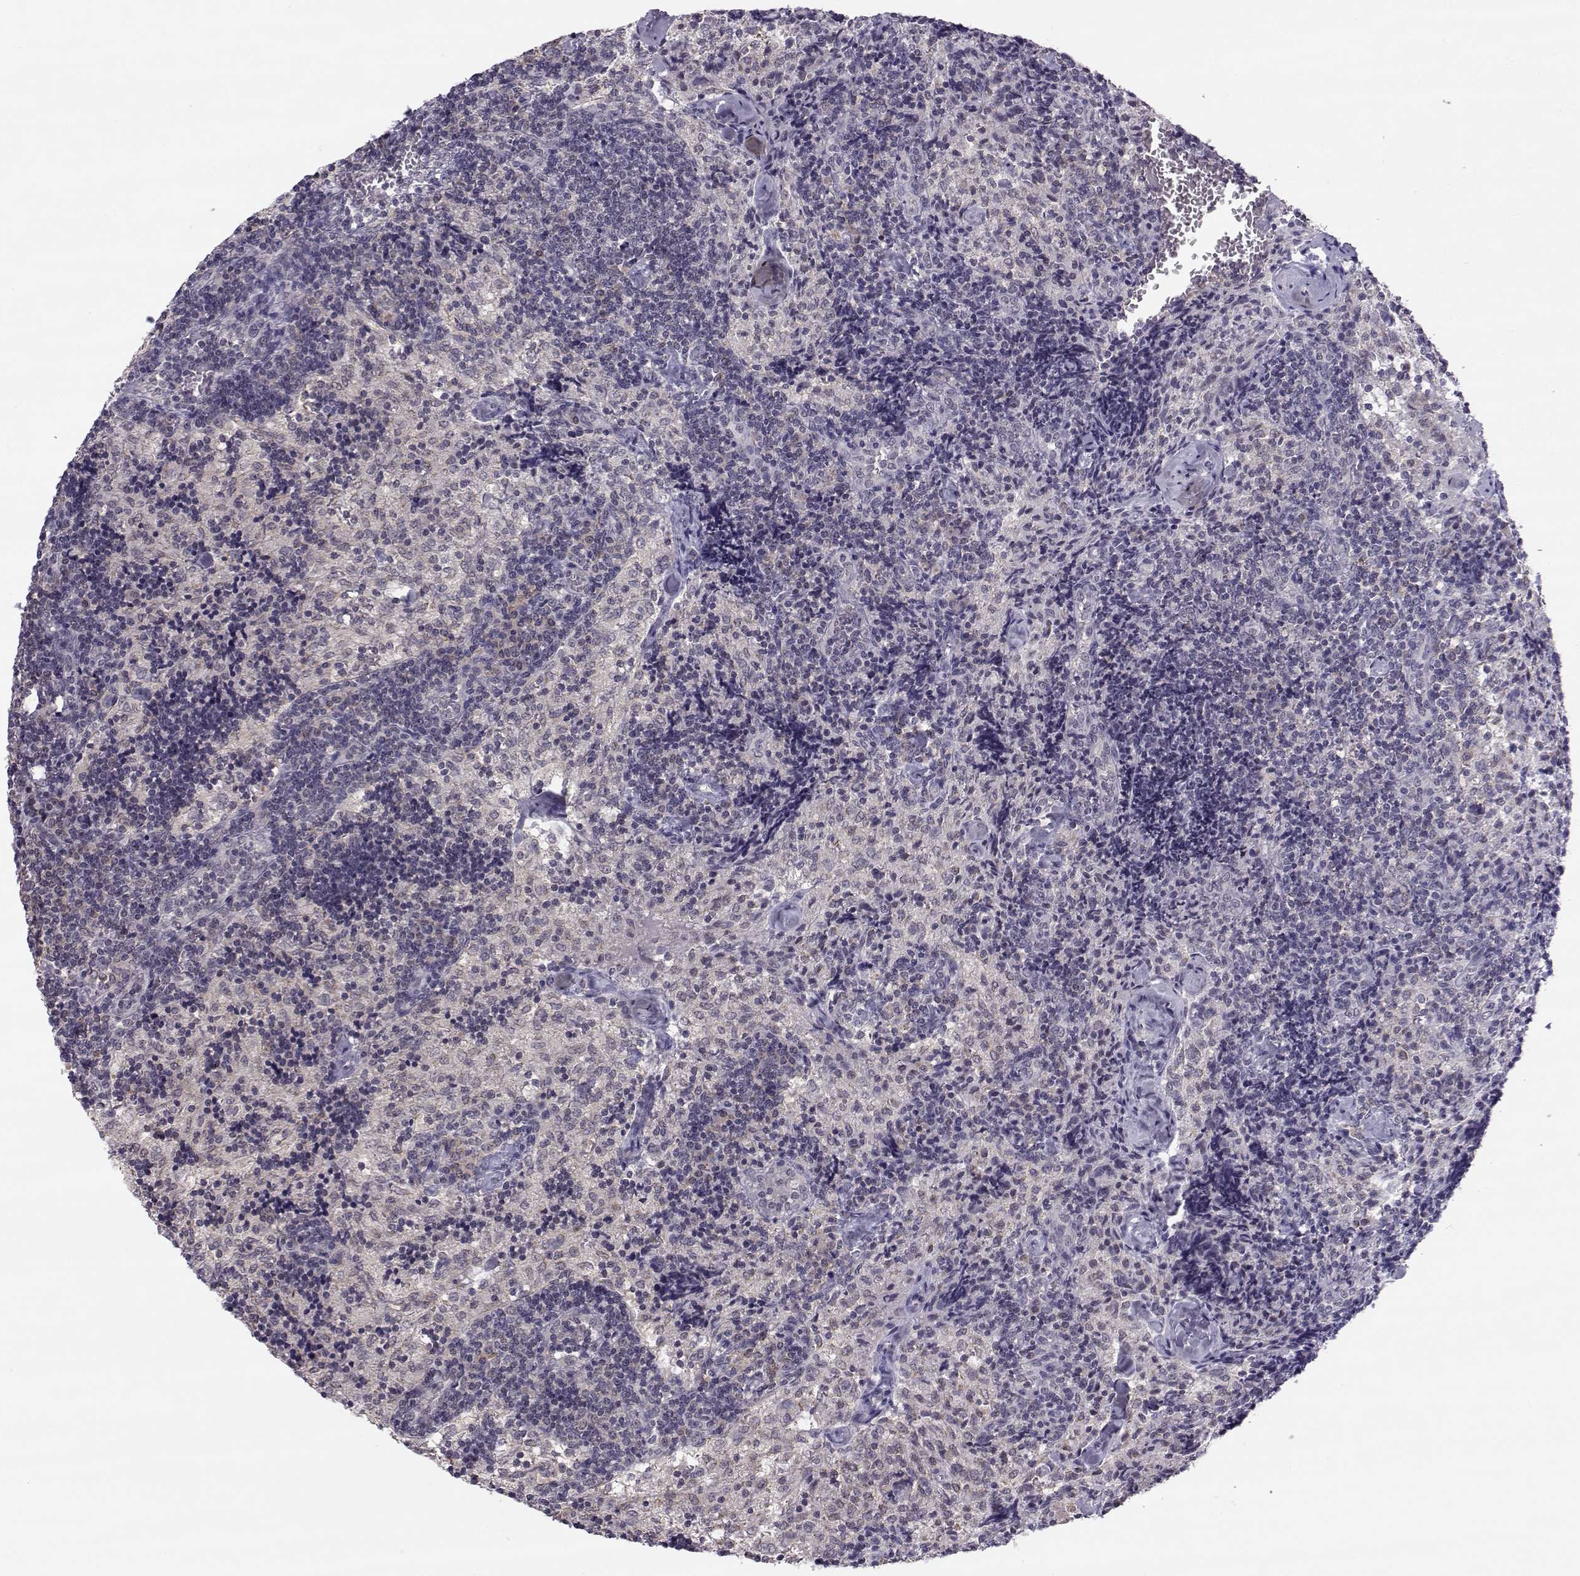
{"staining": {"intensity": "negative", "quantity": "none", "location": "none"}, "tissue": "lymph node", "cell_type": "Germinal center cells", "image_type": "normal", "snomed": [{"axis": "morphology", "description": "Normal tissue, NOS"}, {"axis": "topography", "description": "Lymph node"}], "caption": "An image of lymph node stained for a protein exhibits no brown staining in germinal center cells. Nuclei are stained in blue.", "gene": "KIF13B", "patient": {"sex": "female", "age": 52}}